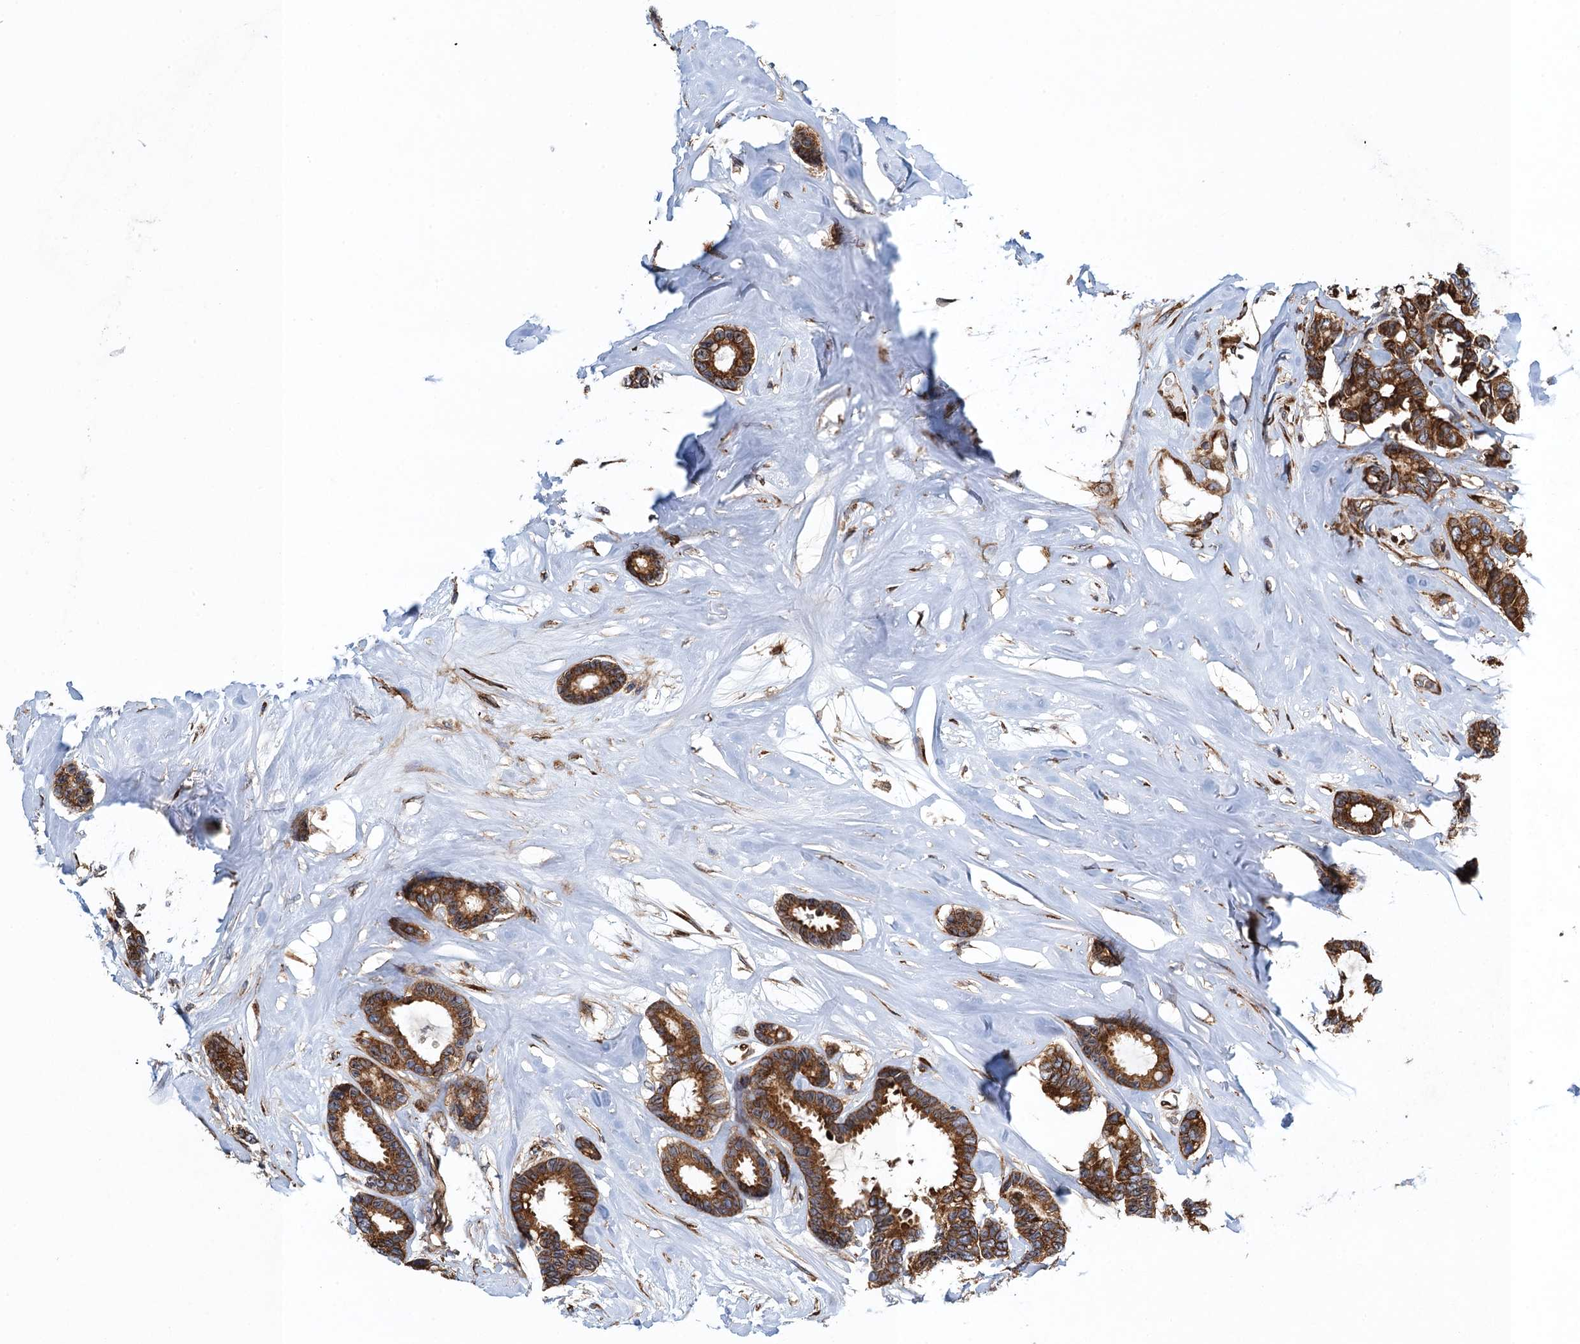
{"staining": {"intensity": "strong", "quantity": ">75%", "location": "cytoplasmic/membranous"}, "tissue": "breast cancer", "cell_type": "Tumor cells", "image_type": "cancer", "snomed": [{"axis": "morphology", "description": "Duct carcinoma"}, {"axis": "topography", "description": "Breast"}], "caption": "A photomicrograph of human intraductal carcinoma (breast) stained for a protein demonstrates strong cytoplasmic/membranous brown staining in tumor cells. The protein is shown in brown color, while the nuclei are stained blue.", "gene": "MDM1", "patient": {"sex": "female", "age": 87}}